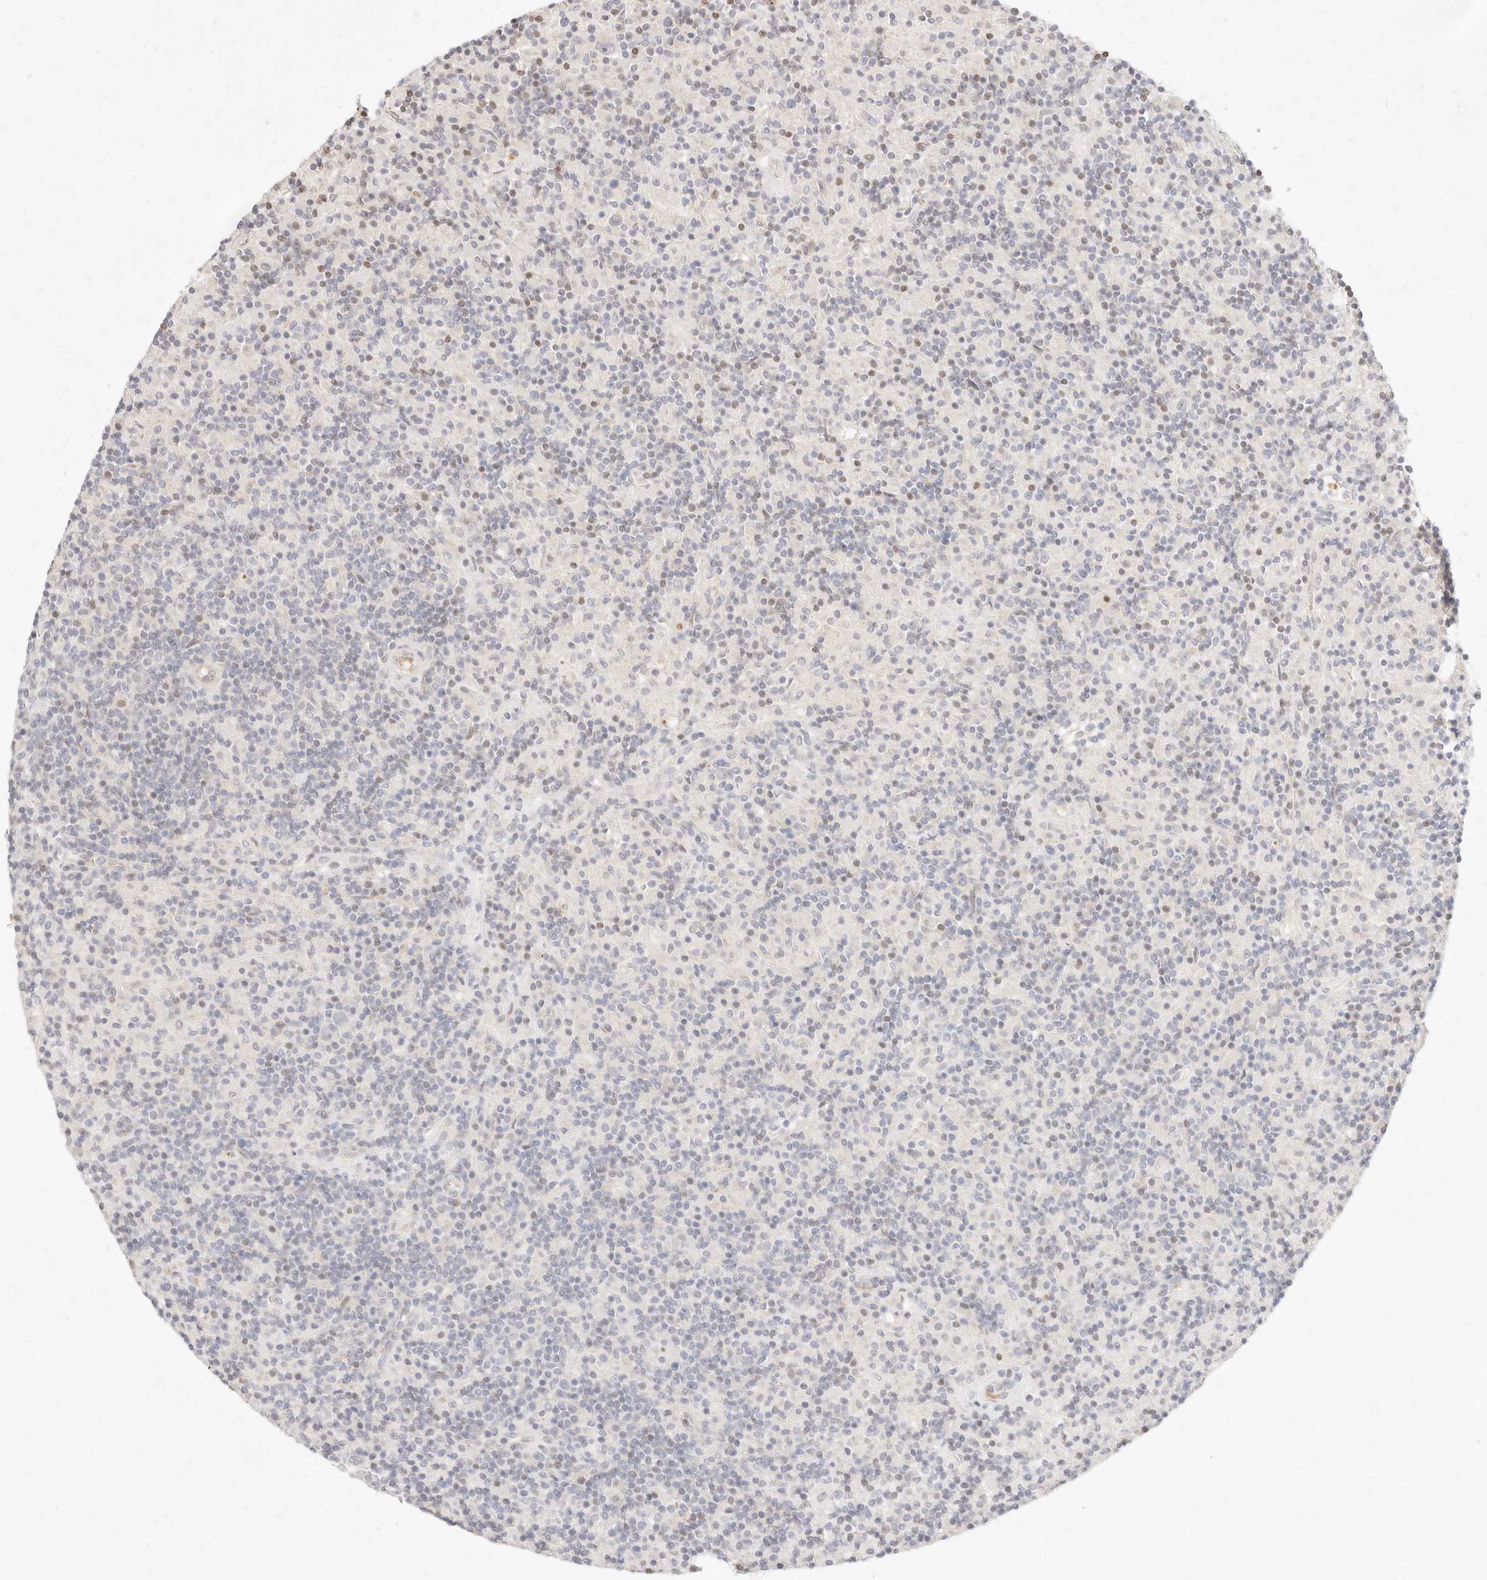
{"staining": {"intensity": "negative", "quantity": "none", "location": "none"}, "tissue": "lymphoma", "cell_type": "Tumor cells", "image_type": "cancer", "snomed": [{"axis": "morphology", "description": "Hodgkin's disease, NOS"}, {"axis": "topography", "description": "Lymph node"}], "caption": "Immunohistochemistry (IHC) histopathology image of human lymphoma stained for a protein (brown), which shows no staining in tumor cells. (Brightfield microscopy of DAB (3,3'-diaminobenzidine) IHC at high magnification).", "gene": "ASCL3", "patient": {"sex": "male", "age": 70}}